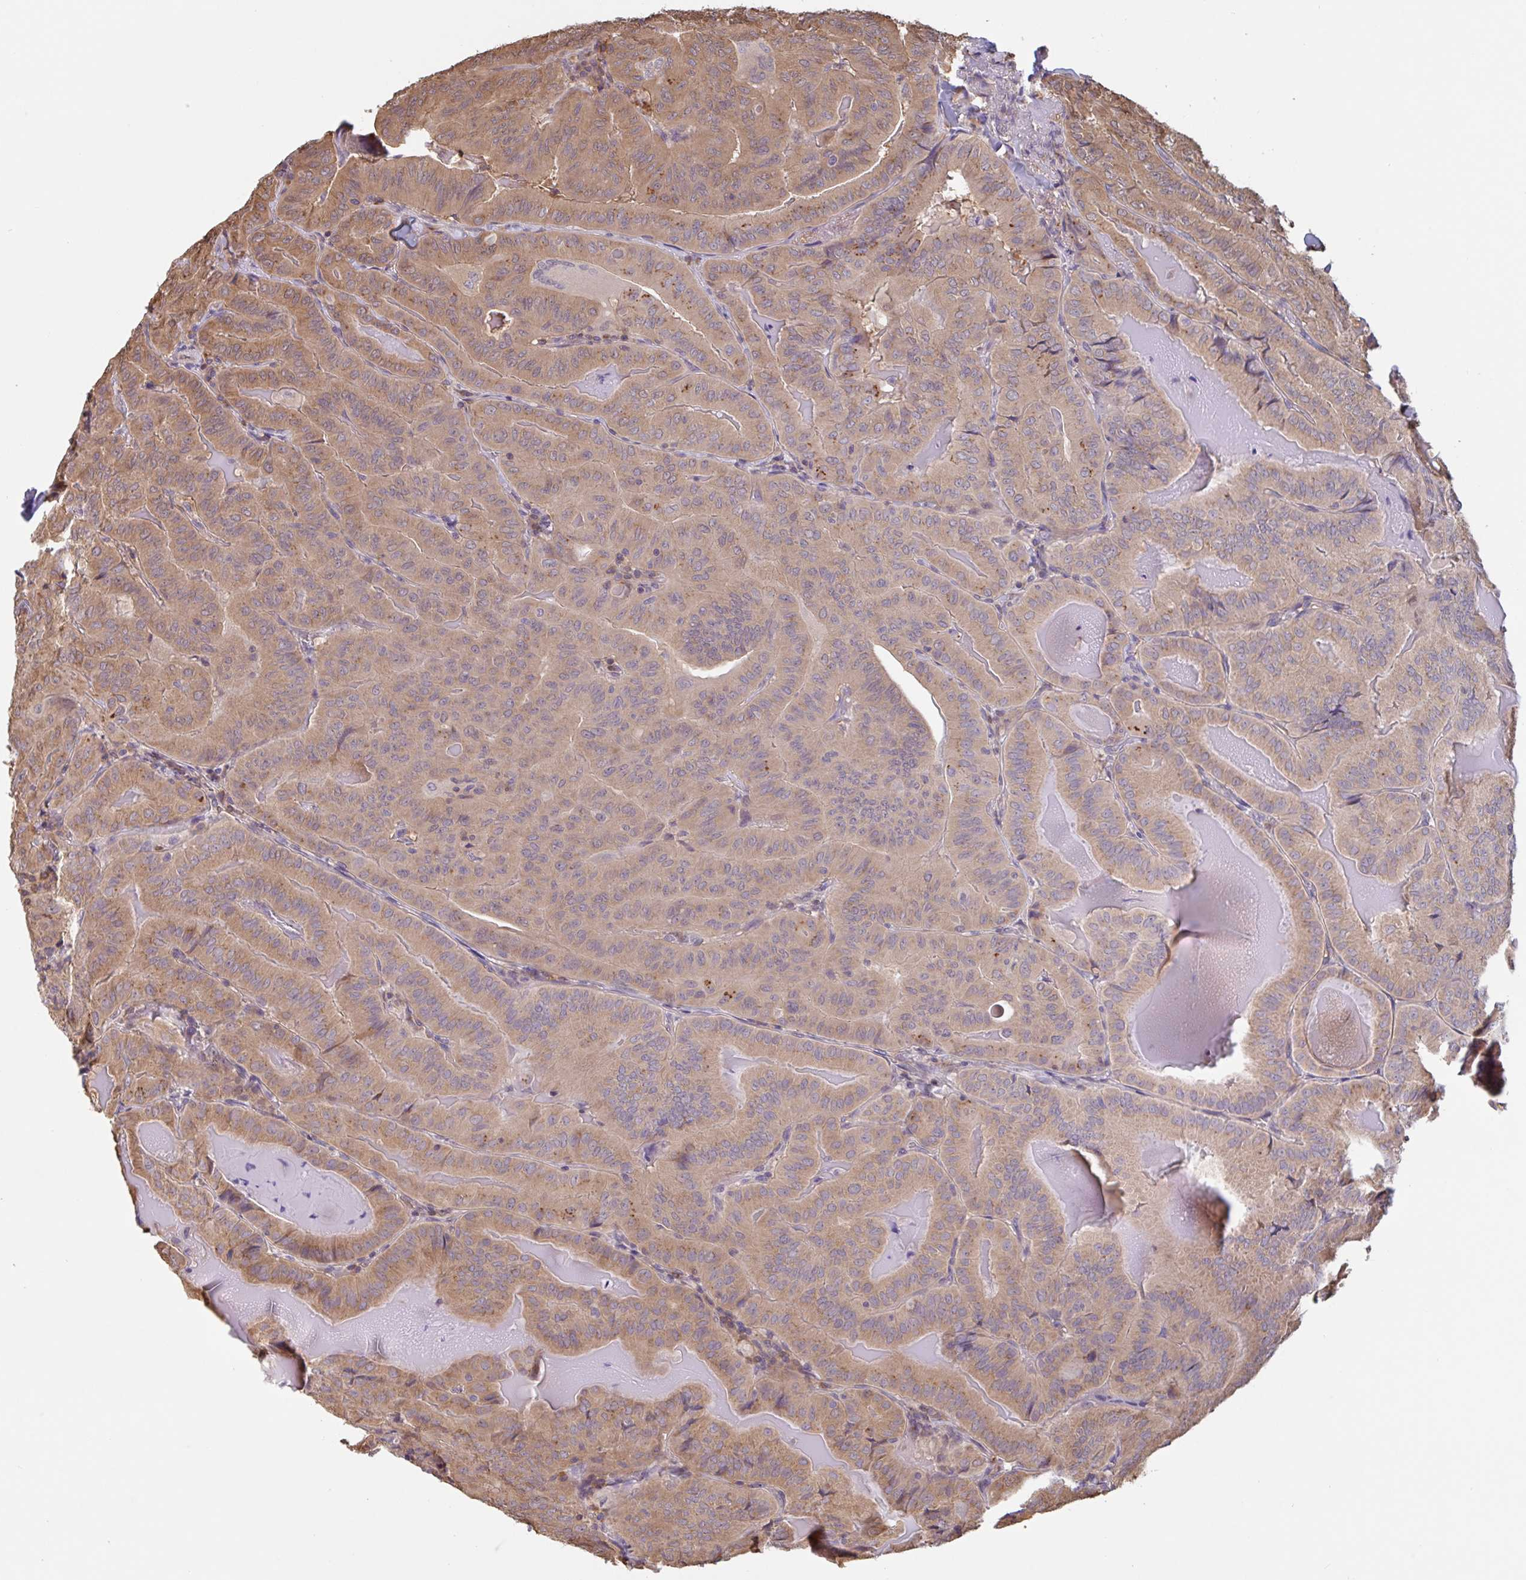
{"staining": {"intensity": "moderate", "quantity": ">75%", "location": "cytoplasmic/membranous"}, "tissue": "thyroid cancer", "cell_type": "Tumor cells", "image_type": "cancer", "snomed": [{"axis": "morphology", "description": "Papillary adenocarcinoma, NOS"}, {"axis": "topography", "description": "Thyroid gland"}], "caption": "Tumor cells demonstrate medium levels of moderate cytoplasmic/membranous staining in approximately >75% of cells in thyroid cancer (papillary adenocarcinoma). The staining is performed using DAB brown chromogen to label protein expression. The nuclei are counter-stained blue using hematoxylin.", "gene": "OTOP2", "patient": {"sex": "female", "age": 68}}